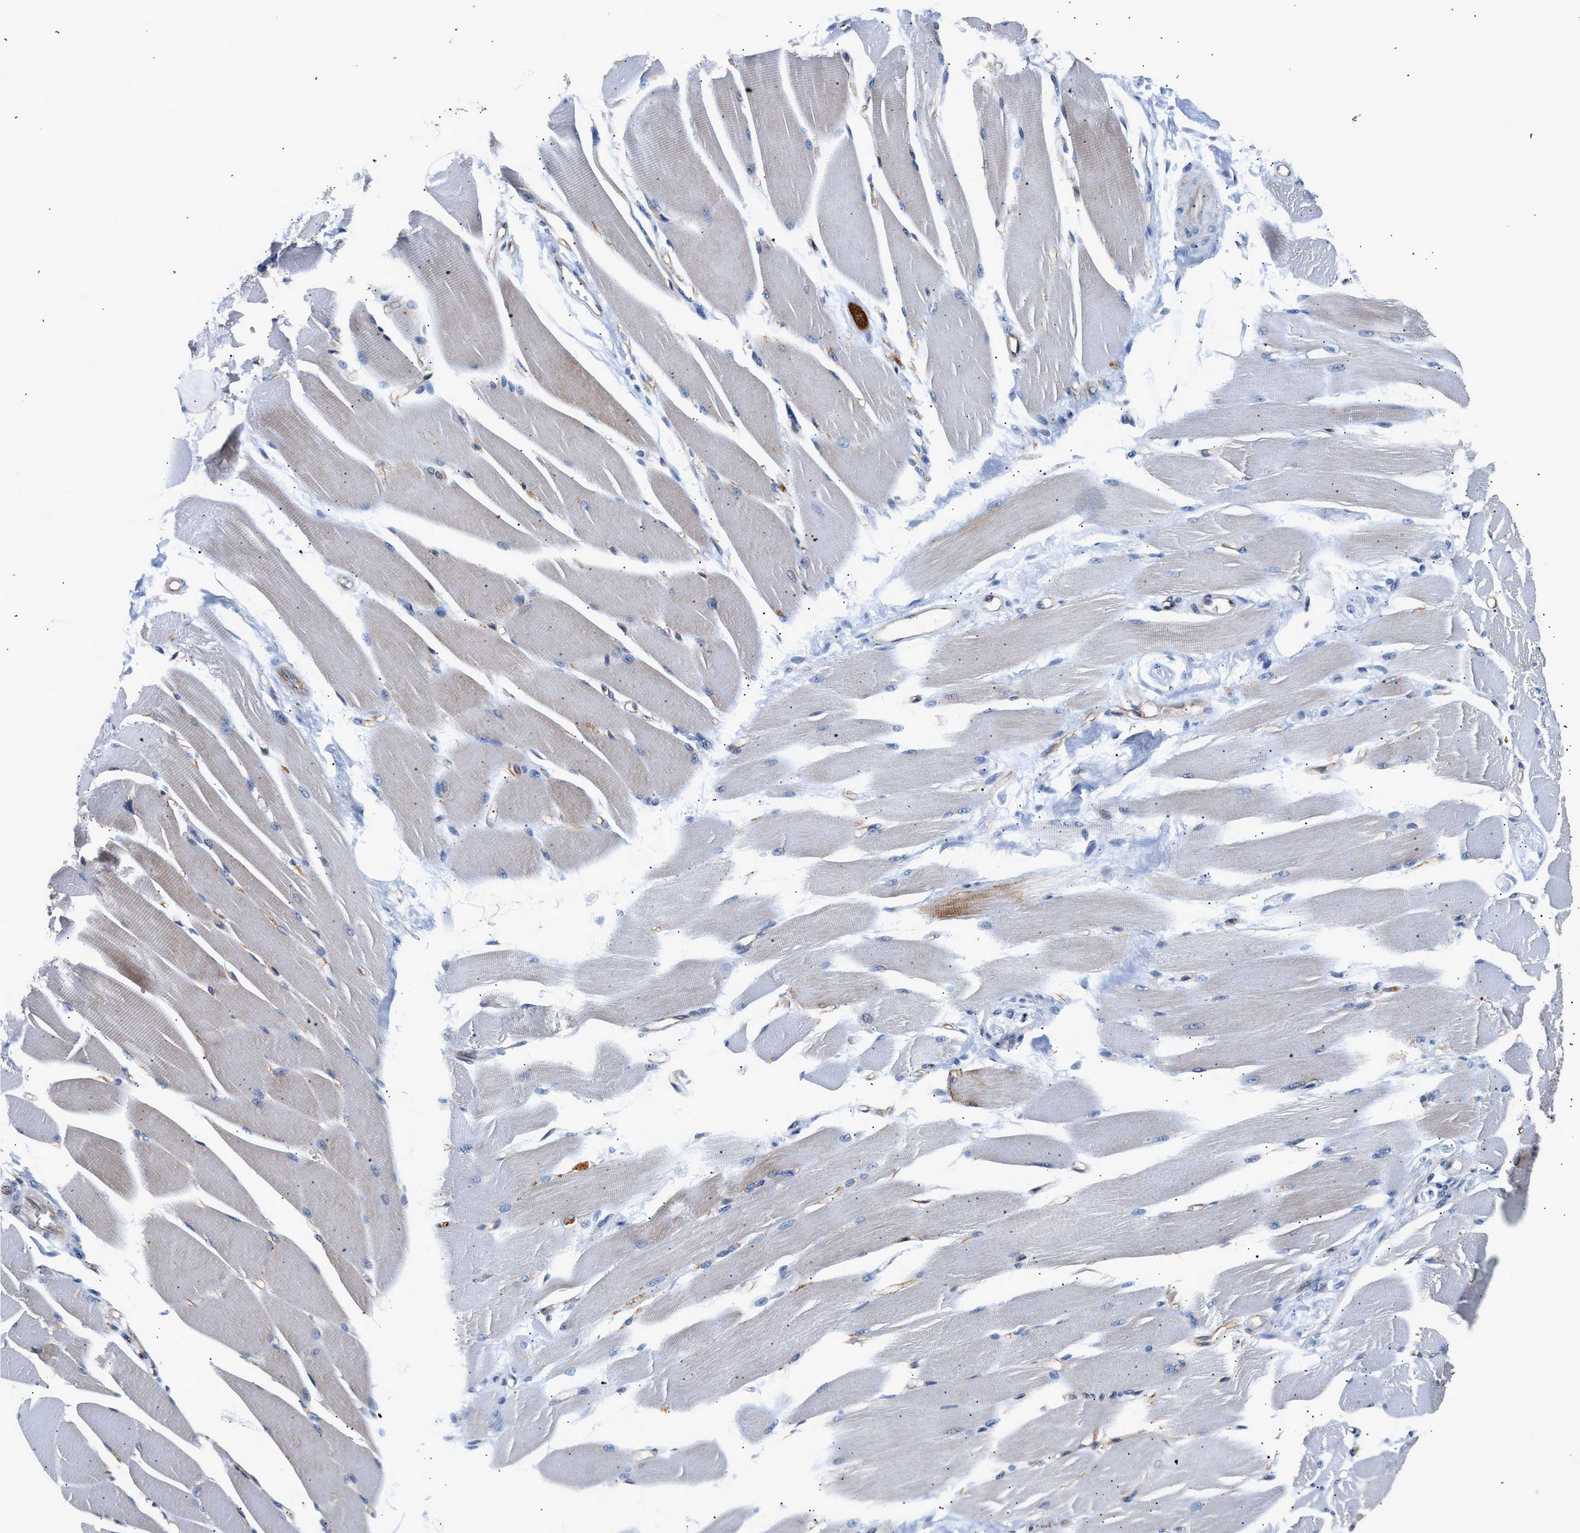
{"staining": {"intensity": "moderate", "quantity": "<25%", "location": "cytoplasmic/membranous"}, "tissue": "skeletal muscle", "cell_type": "Myocytes", "image_type": "normal", "snomed": [{"axis": "morphology", "description": "Normal tissue, NOS"}, {"axis": "topography", "description": "Skeletal muscle"}, {"axis": "topography", "description": "Peripheral nerve tissue"}], "caption": "Skeletal muscle stained with immunohistochemistry (IHC) demonstrates moderate cytoplasmic/membranous expression in approximately <25% of myocytes.", "gene": "IFT74", "patient": {"sex": "female", "age": 84}}